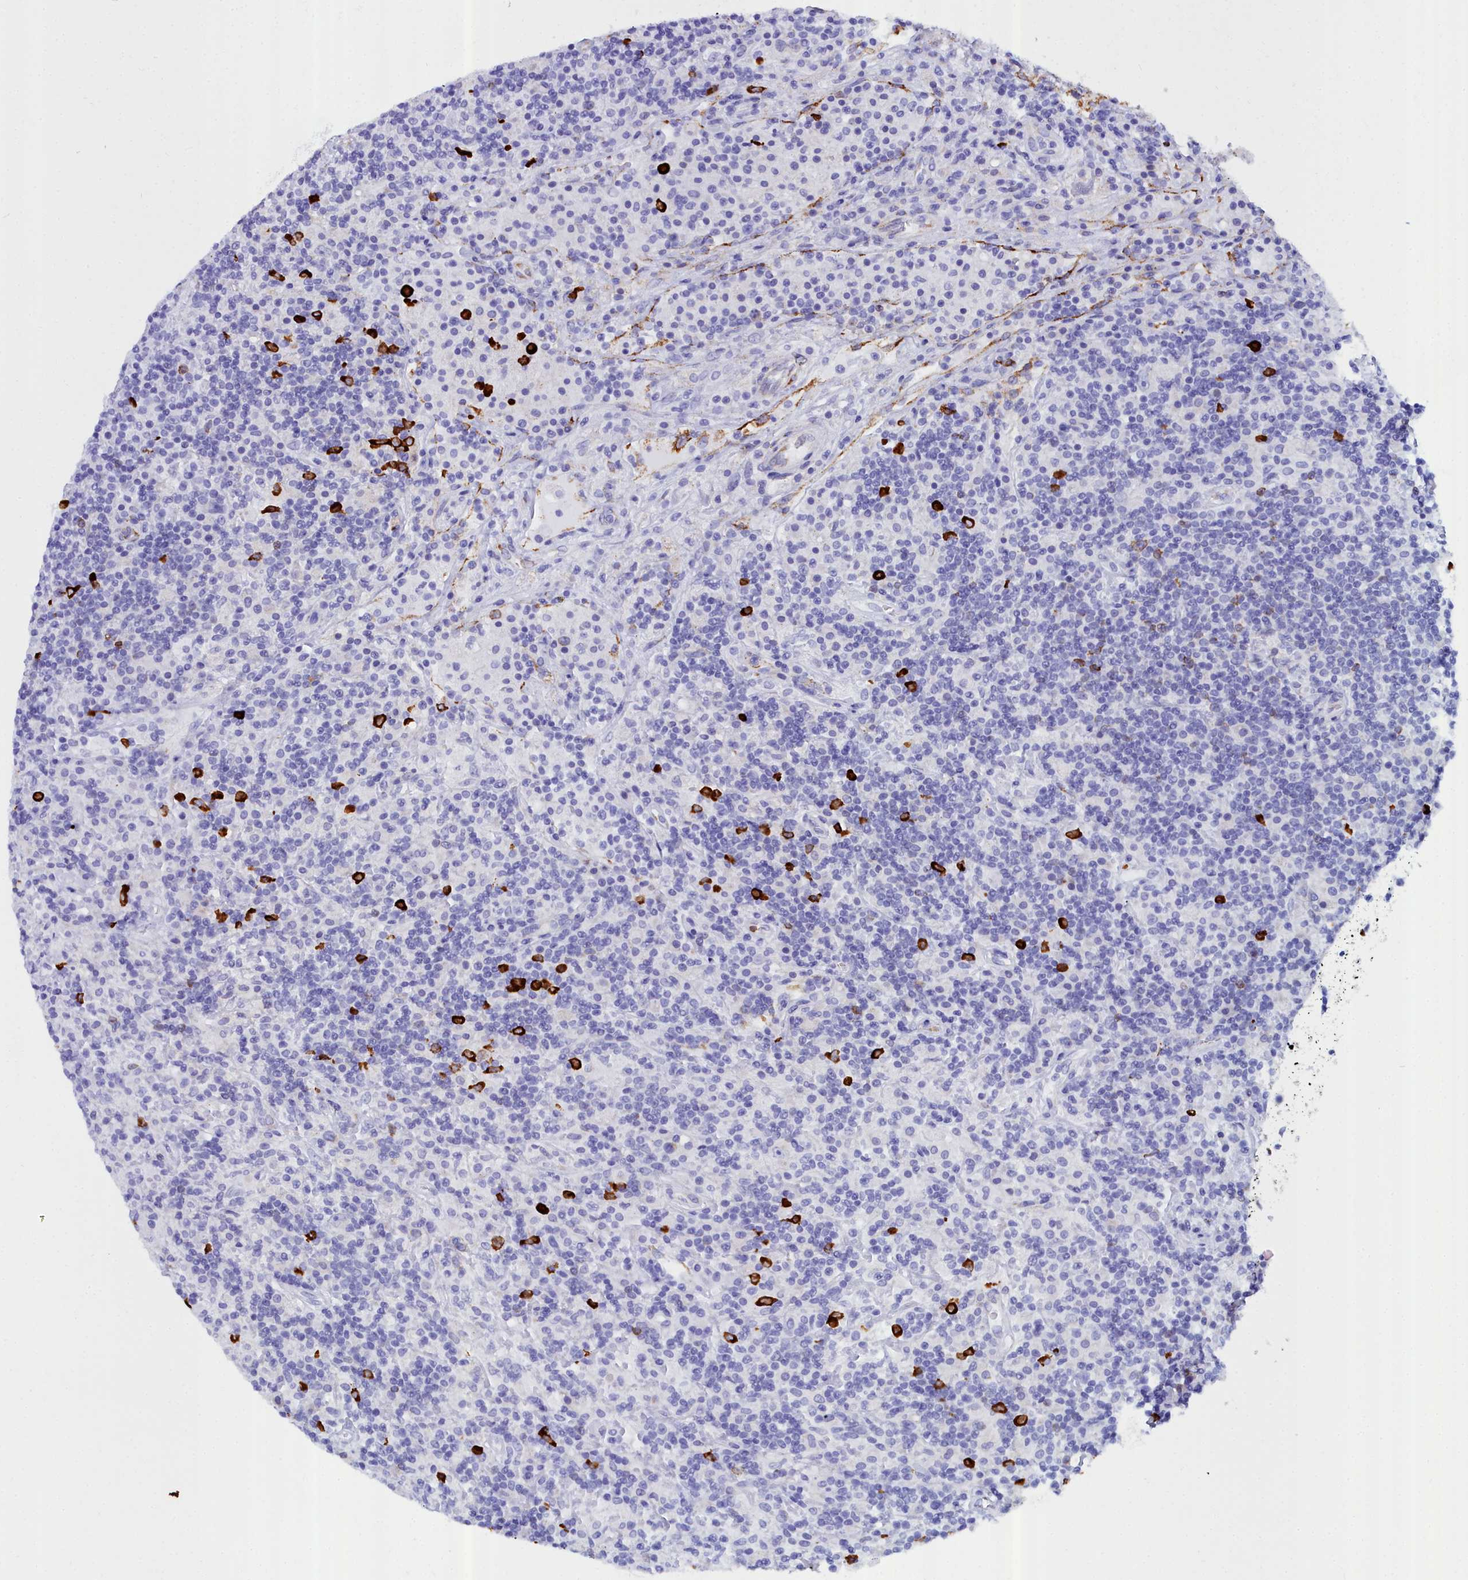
{"staining": {"intensity": "negative", "quantity": "none", "location": "none"}, "tissue": "lymphoma", "cell_type": "Tumor cells", "image_type": "cancer", "snomed": [{"axis": "morphology", "description": "Hodgkin's disease, NOS"}, {"axis": "topography", "description": "Lymph node"}], "caption": "Micrograph shows no significant protein staining in tumor cells of Hodgkin's disease. (DAB immunohistochemistry (IHC), high magnification).", "gene": "TXNDC5", "patient": {"sex": "male", "age": 70}}